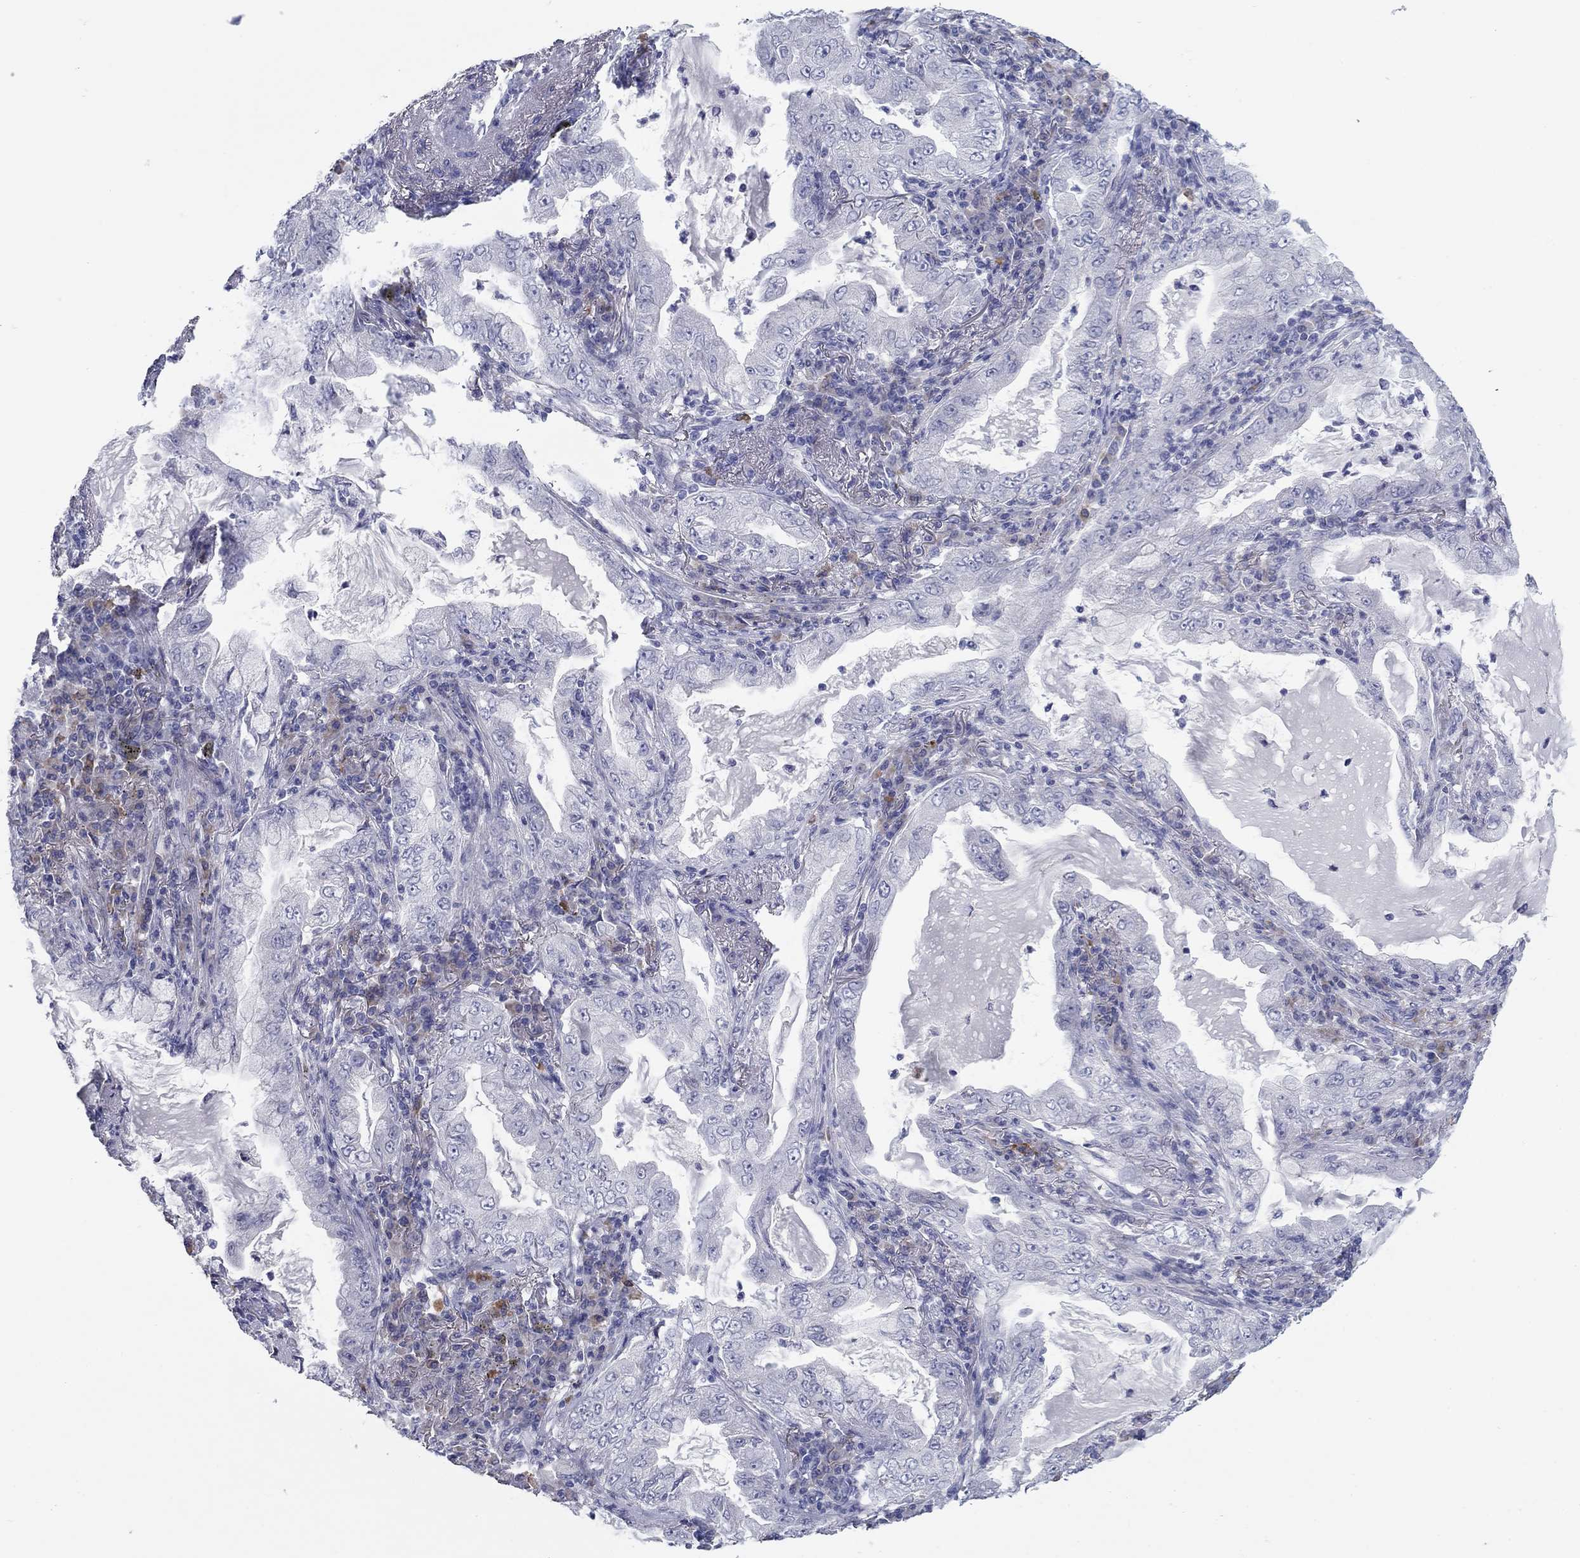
{"staining": {"intensity": "negative", "quantity": "none", "location": "none"}, "tissue": "lung cancer", "cell_type": "Tumor cells", "image_type": "cancer", "snomed": [{"axis": "morphology", "description": "Adenocarcinoma, NOS"}, {"axis": "topography", "description": "Lung"}], "caption": "Tumor cells are negative for protein expression in human adenocarcinoma (lung). The staining was performed using DAB to visualize the protein expression in brown, while the nuclei were stained in blue with hematoxylin (Magnification: 20x).", "gene": "GRK7", "patient": {"sex": "female", "age": 73}}